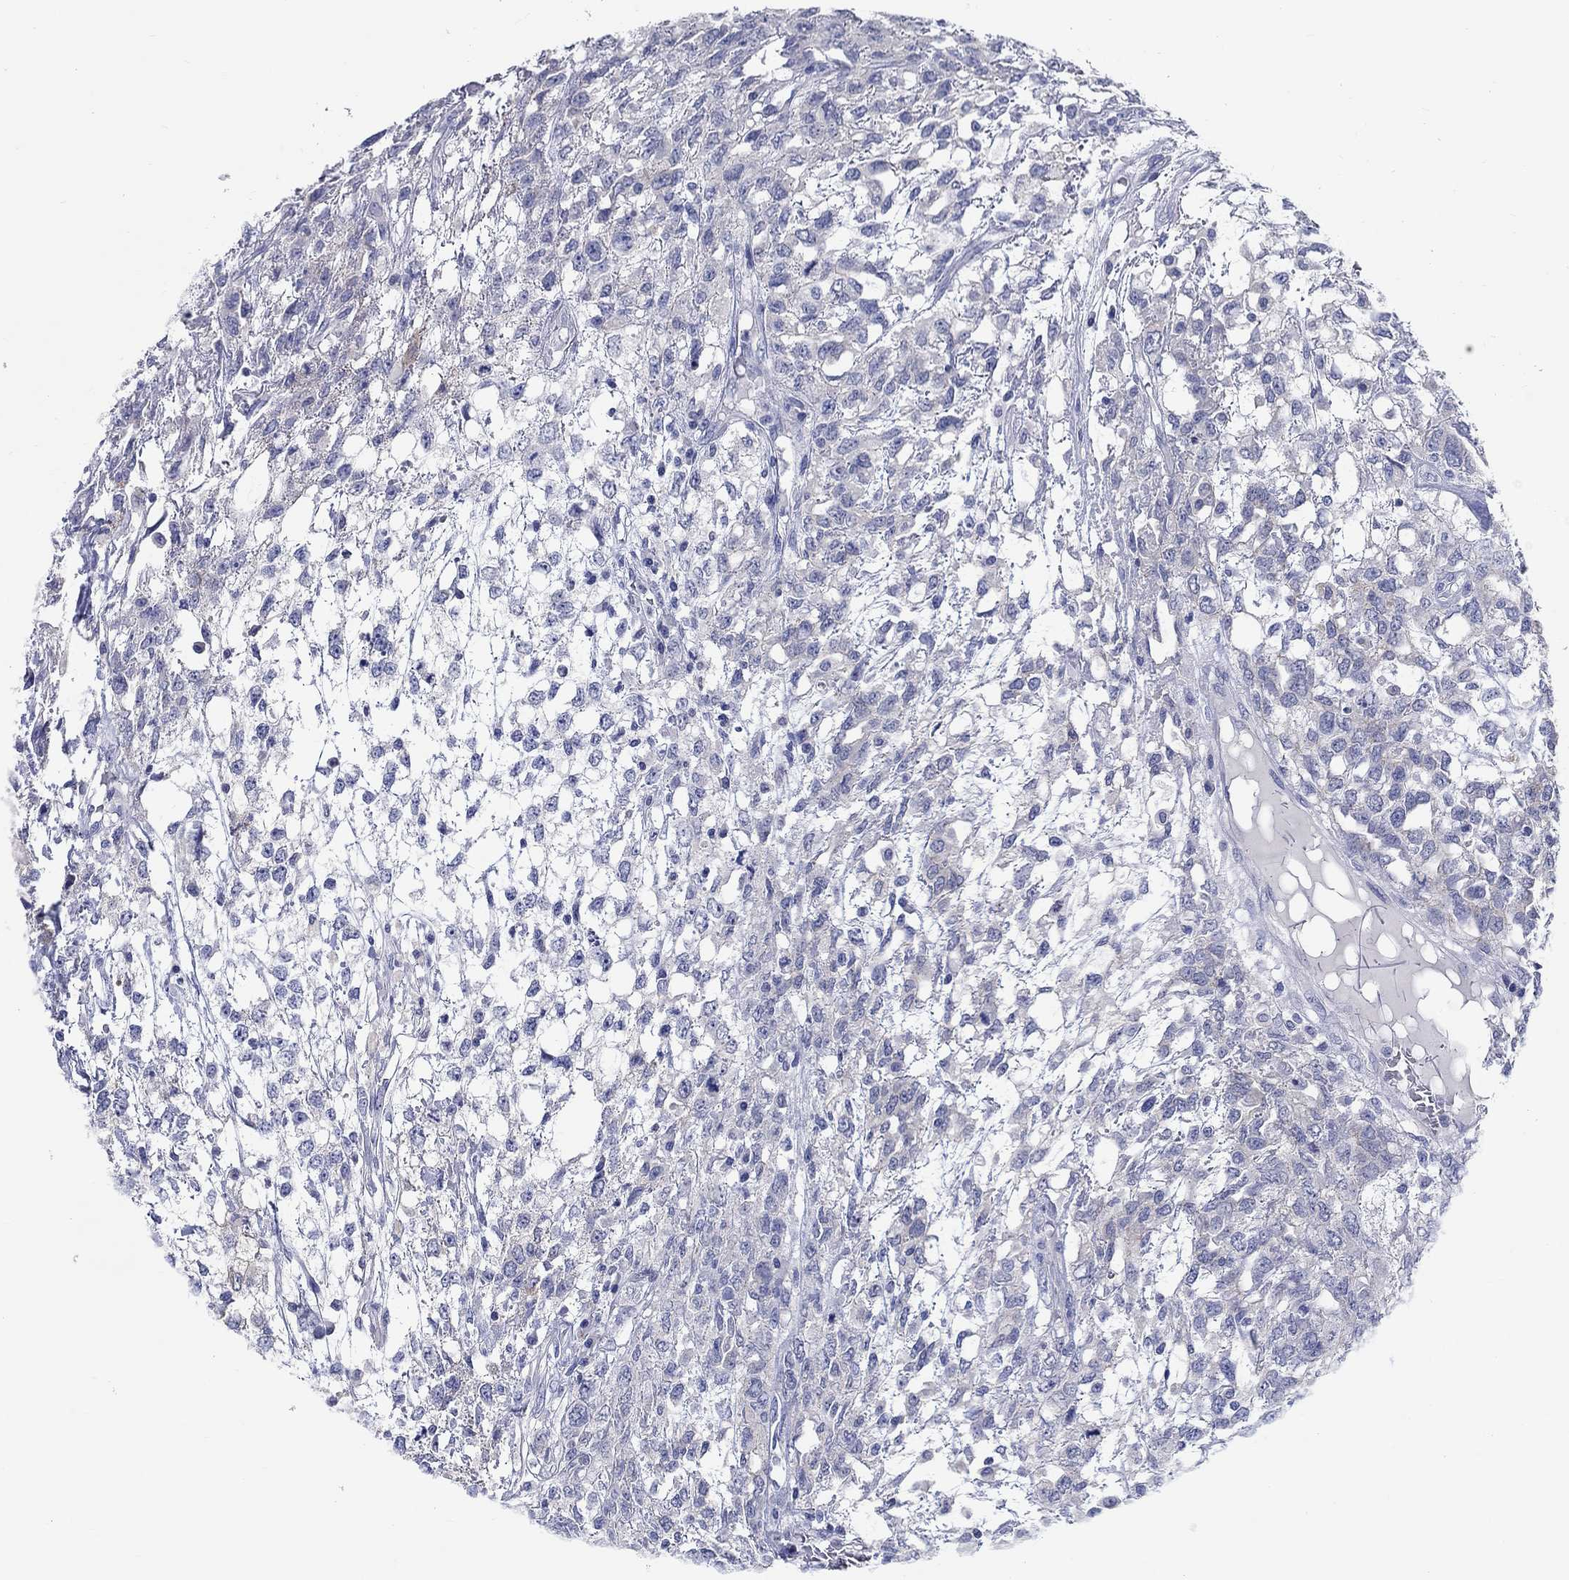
{"staining": {"intensity": "negative", "quantity": "none", "location": "none"}, "tissue": "testis cancer", "cell_type": "Tumor cells", "image_type": "cancer", "snomed": [{"axis": "morphology", "description": "Seminoma, NOS"}, {"axis": "topography", "description": "Testis"}], "caption": "Photomicrograph shows no significant protein positivity in tumor cells of seminoma (testis).", "gene": "RAP1GAP", "patient": {"sex": "male", "age": 52}}